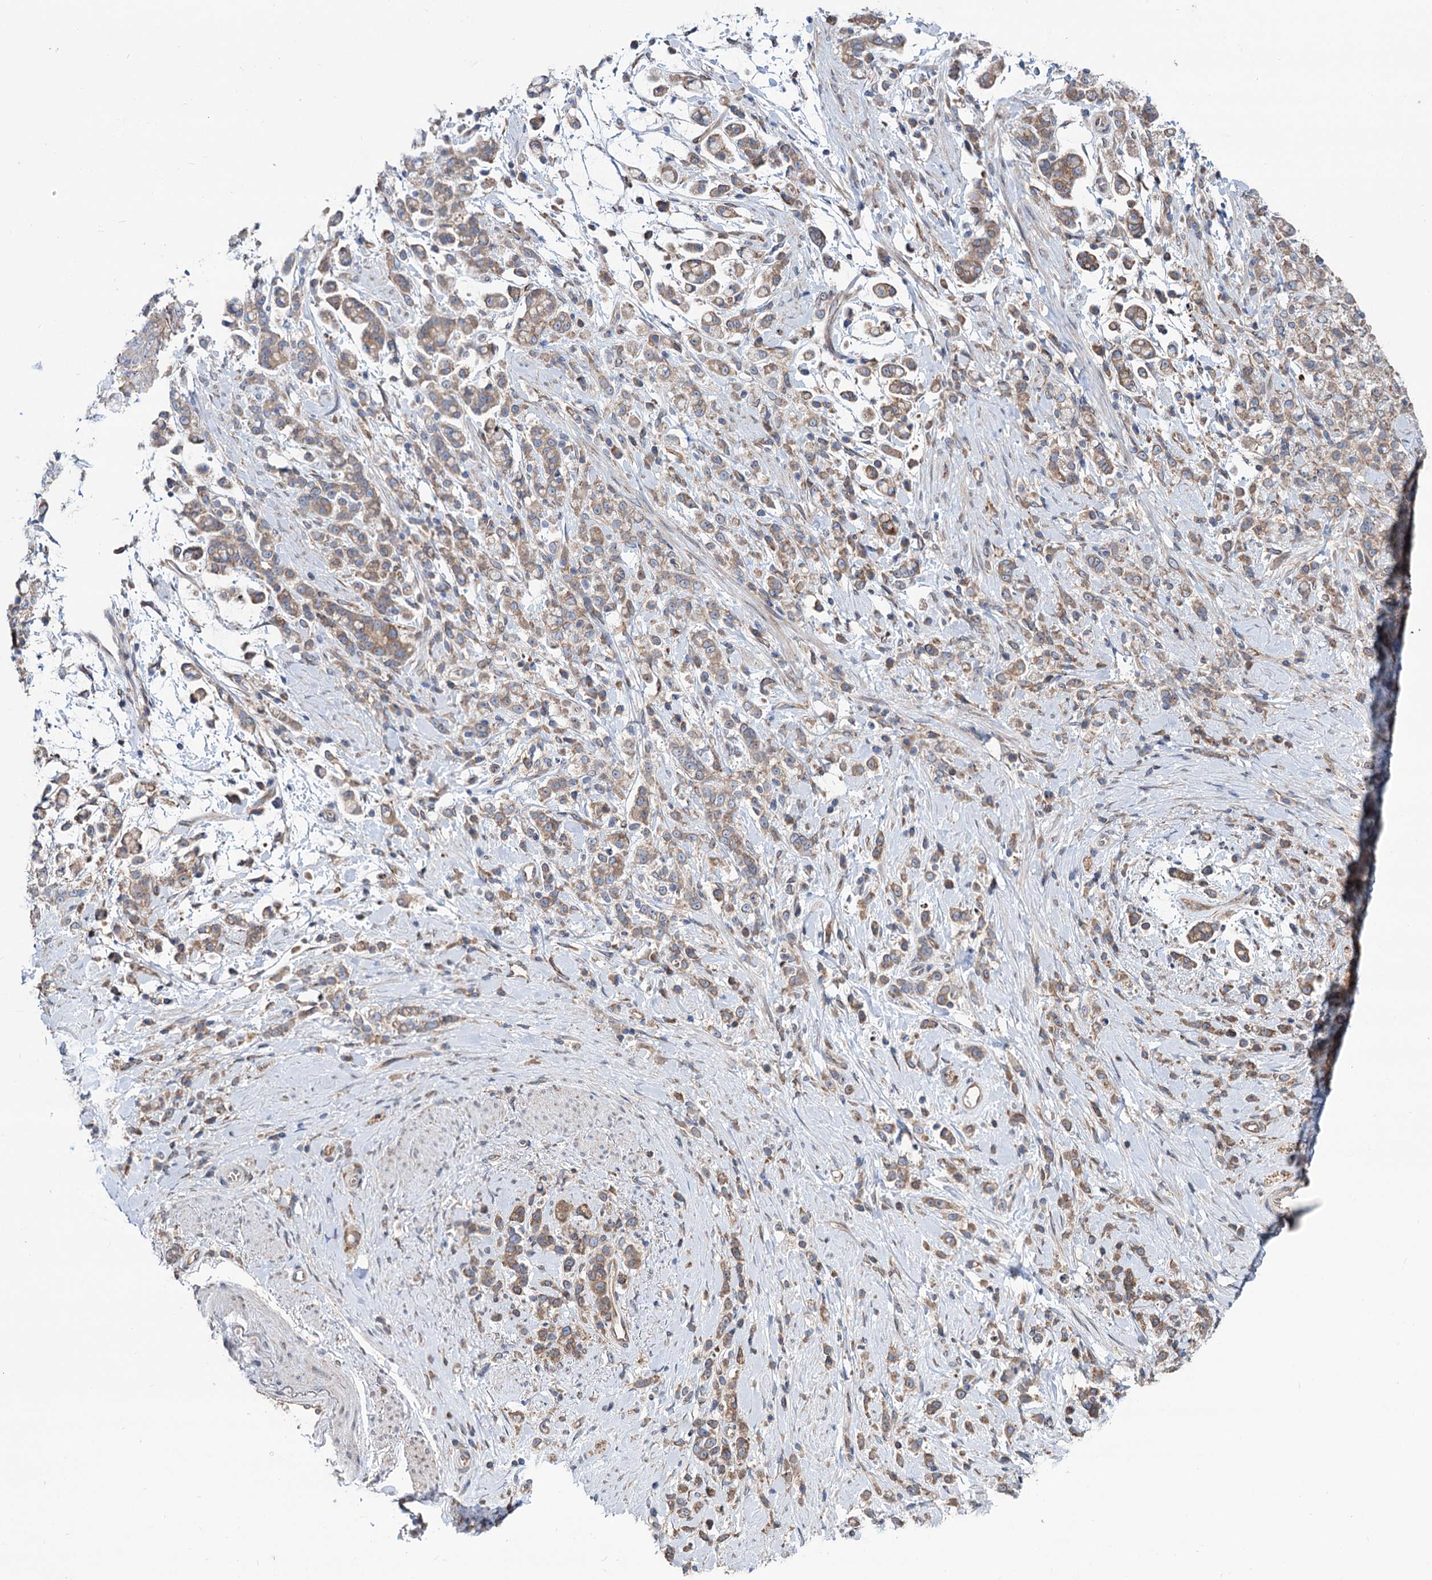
{"staining": {"intensity": "moderate", "quantity": ">75%", "location": "cytoplasmic/membranous"}, "tissue": "stomach cancer", "cell_type": "Tumor cells", "image_type": "cancer", "snomed": [{"axis": "morphology", "description": "Adenocarcinoma, NOS"}, {"axis": "topography", "description": "Stomach"}], "caption": "Moderate cytoplasmic/membranous staining for a protein is seen in about >75% of tumor cells of stomach cancer (adenocarcinoma) using immunohistochemistry.", "gene": "PTDSS2", "patient": {"sex": "female", "age": 60}}